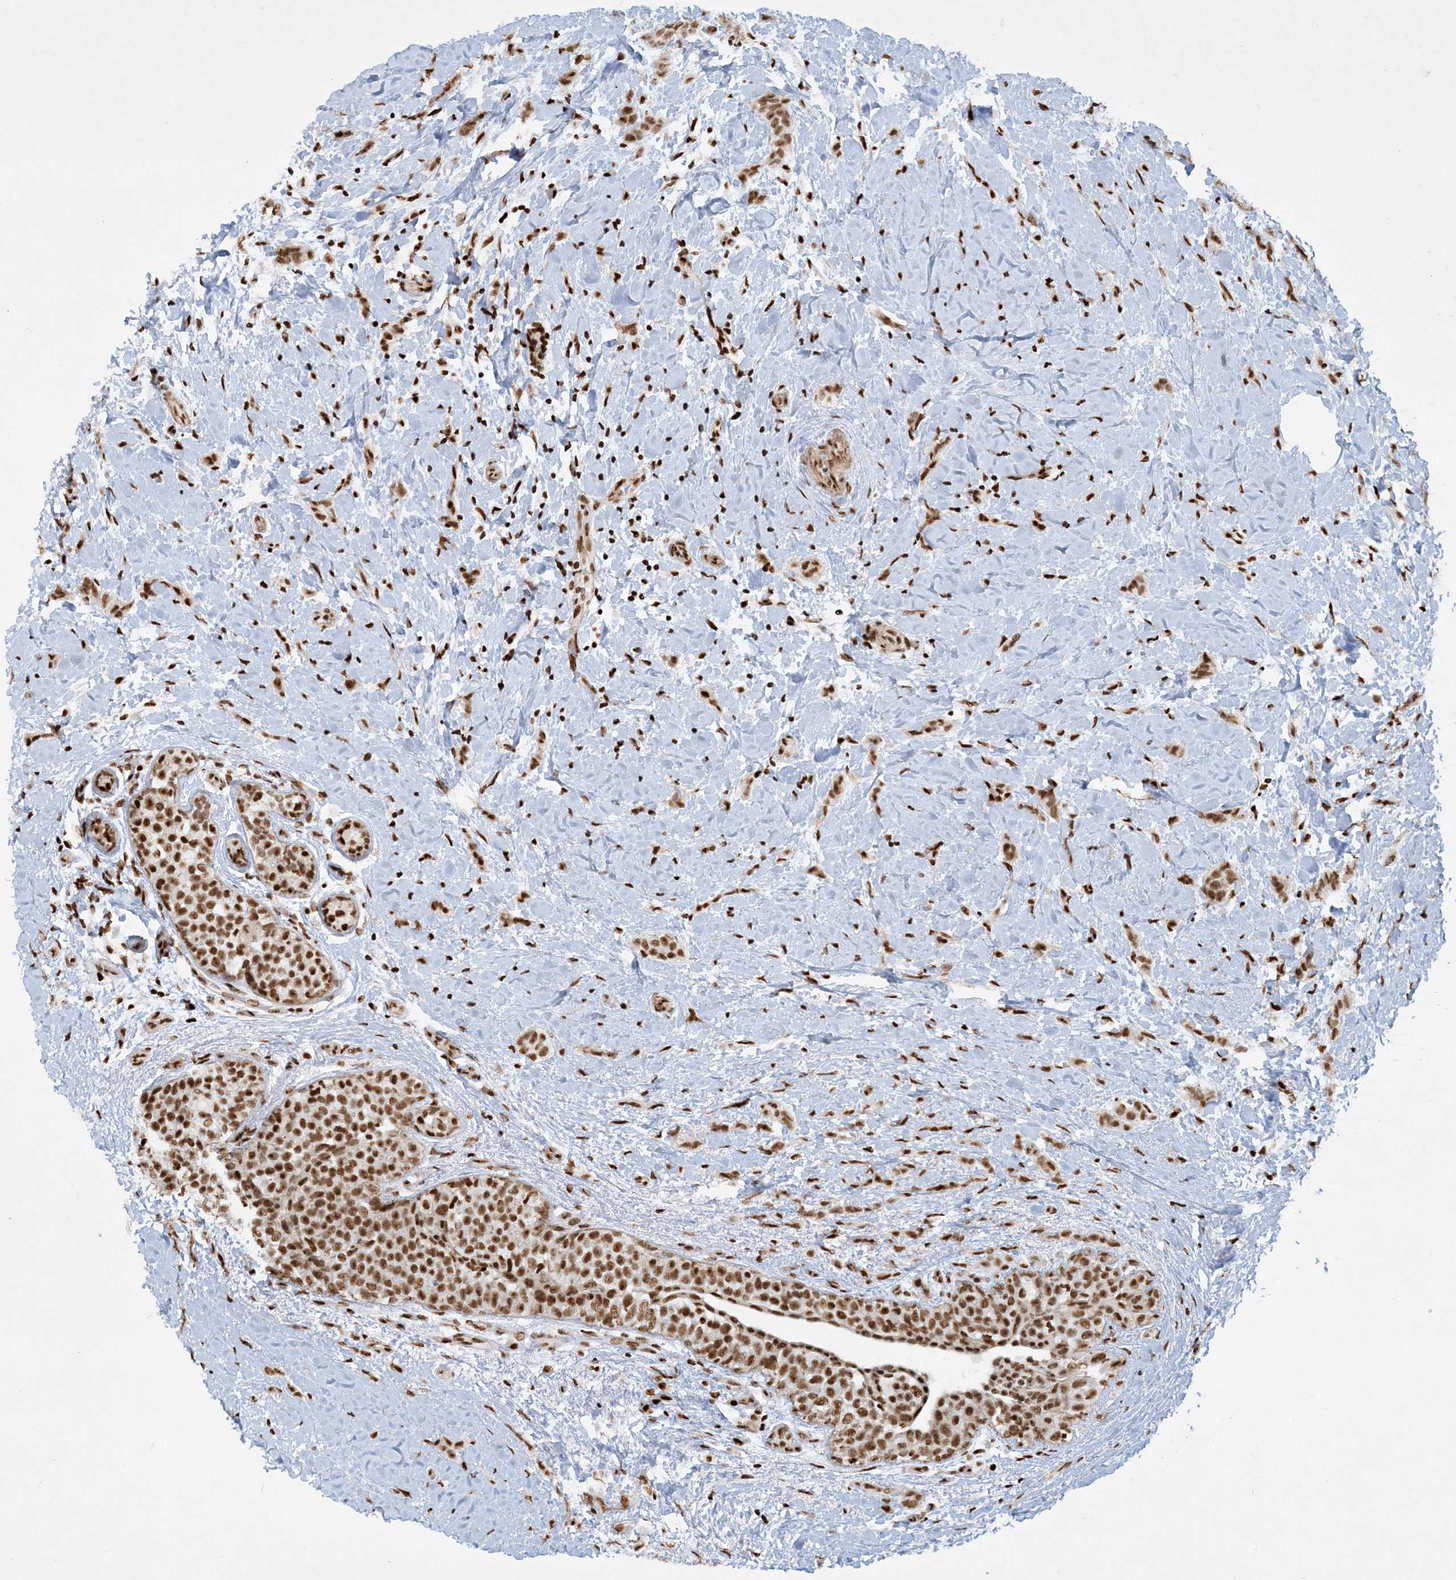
{"staining": {"intensity": "moderate", "quantity": ">75%", "location": "nuclear"}, "tissue": "breast cancer", "cell_type": "Tumor cells", "image_type": "cancer", "snomed": [{"axis": "morphology", "description": "Lobular carcinoma, in situ"}, {"axis": "morphology", "description": "Lobular carcinoma"}, {"axis": "topography", "description": "Breast"}], "caption": "Breast cancer (lobular carcinoma) was stained to show a protein in brown. There is medium levels of moderate nuclear staining in about >75% of tumor cells.", "gene": "DELE1", "patient": {"sex": "female", "age": 41}}